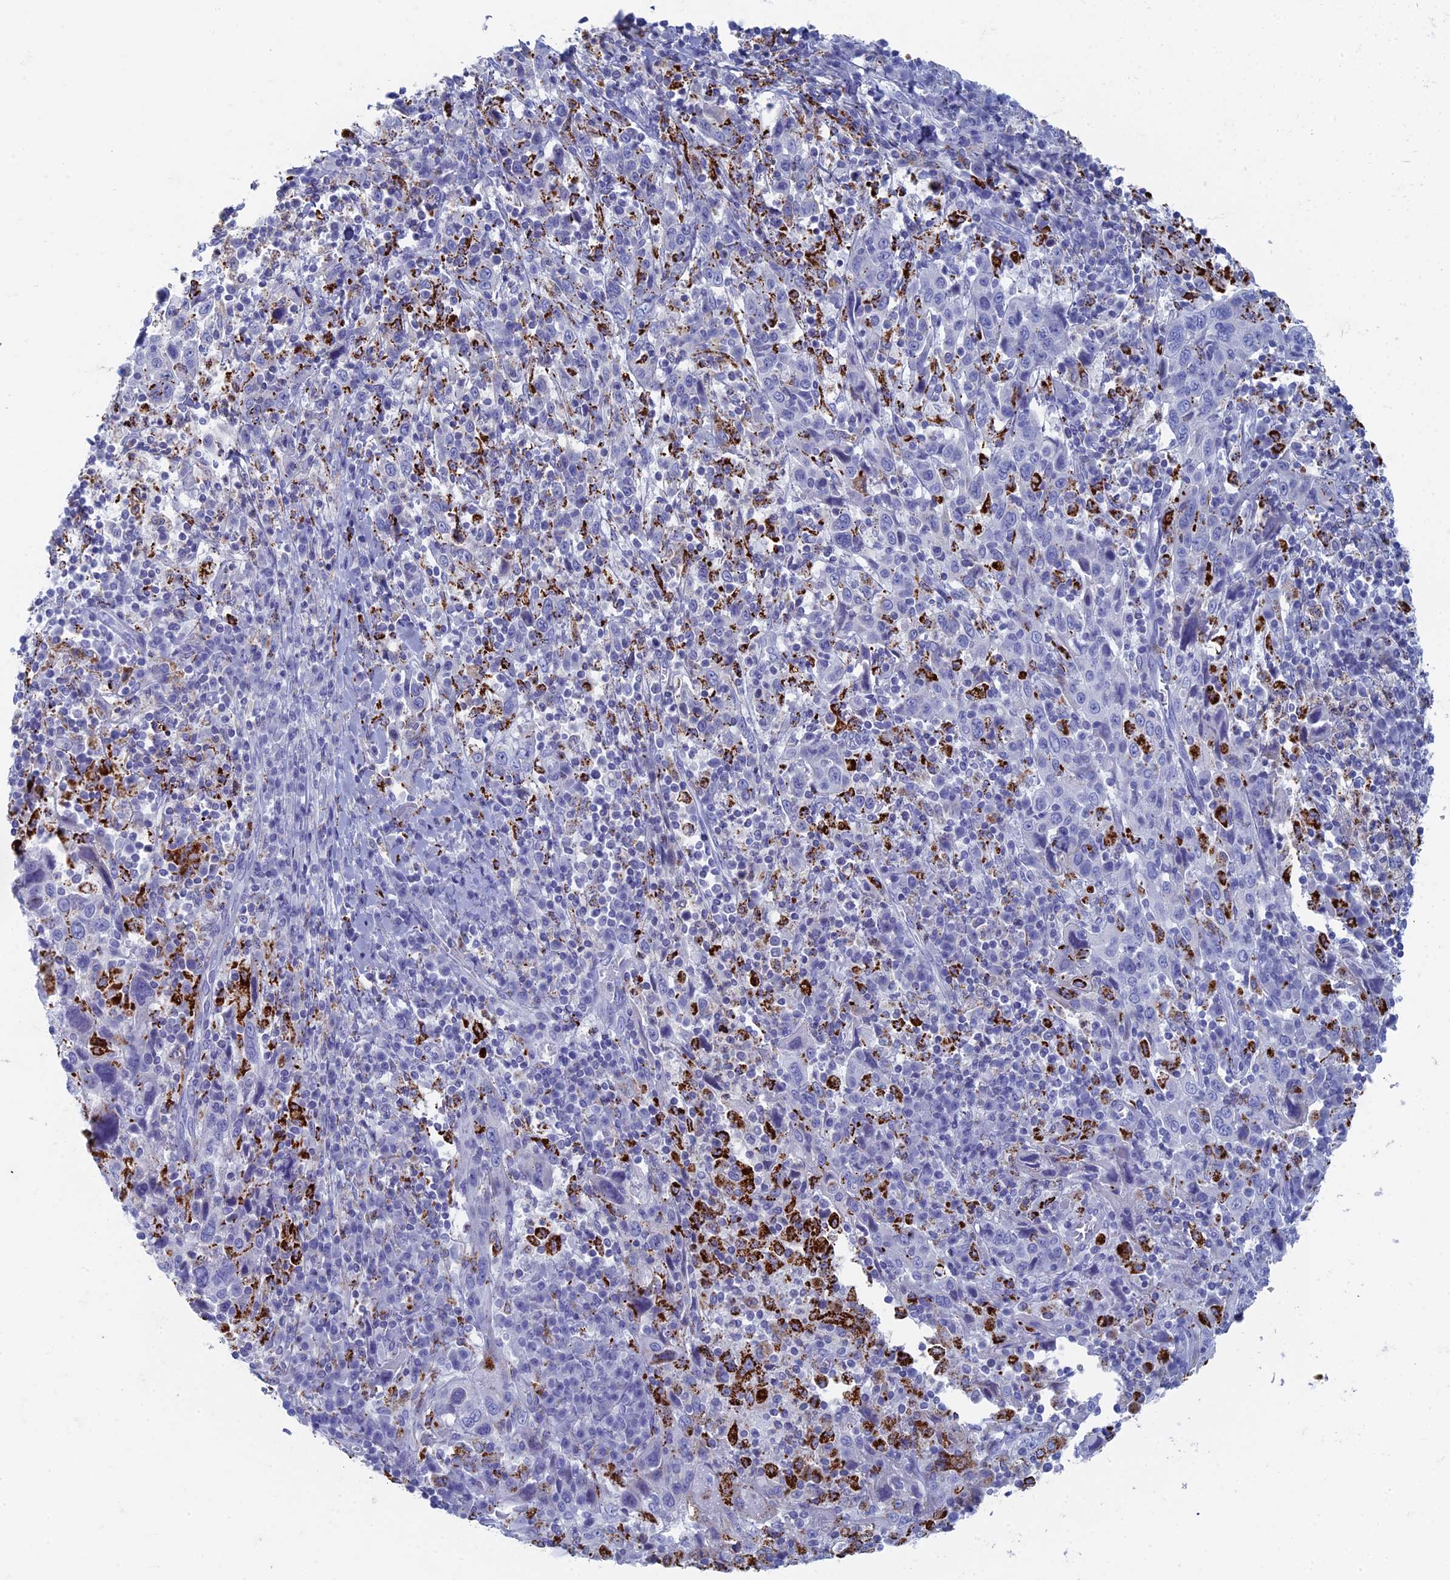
{"staining": {"intensity": "strong", "quantity": "<25%", "location": "cytoplasmic/membranous"}, "tissue": "cervical cancer", "cell_type": "Tumor cells", "image_type": "cancer", "snomed": [{"axis": "morphology", "description": "Squamous cell carcinoma, NOS"}, {"axis": "topography", "description": "Cervix"}], "caption": "Immunohistochemistry of cervical squamous cell carcinoma demonstrates medium levels of strong cytoplasmic/membranous staining in about <25% of tumor cells. (DAB IHC, brown staining for protein, blue staining for nuclei).", "gene": "ALMS1", "patient": {"sex": "female", "age": 46}}